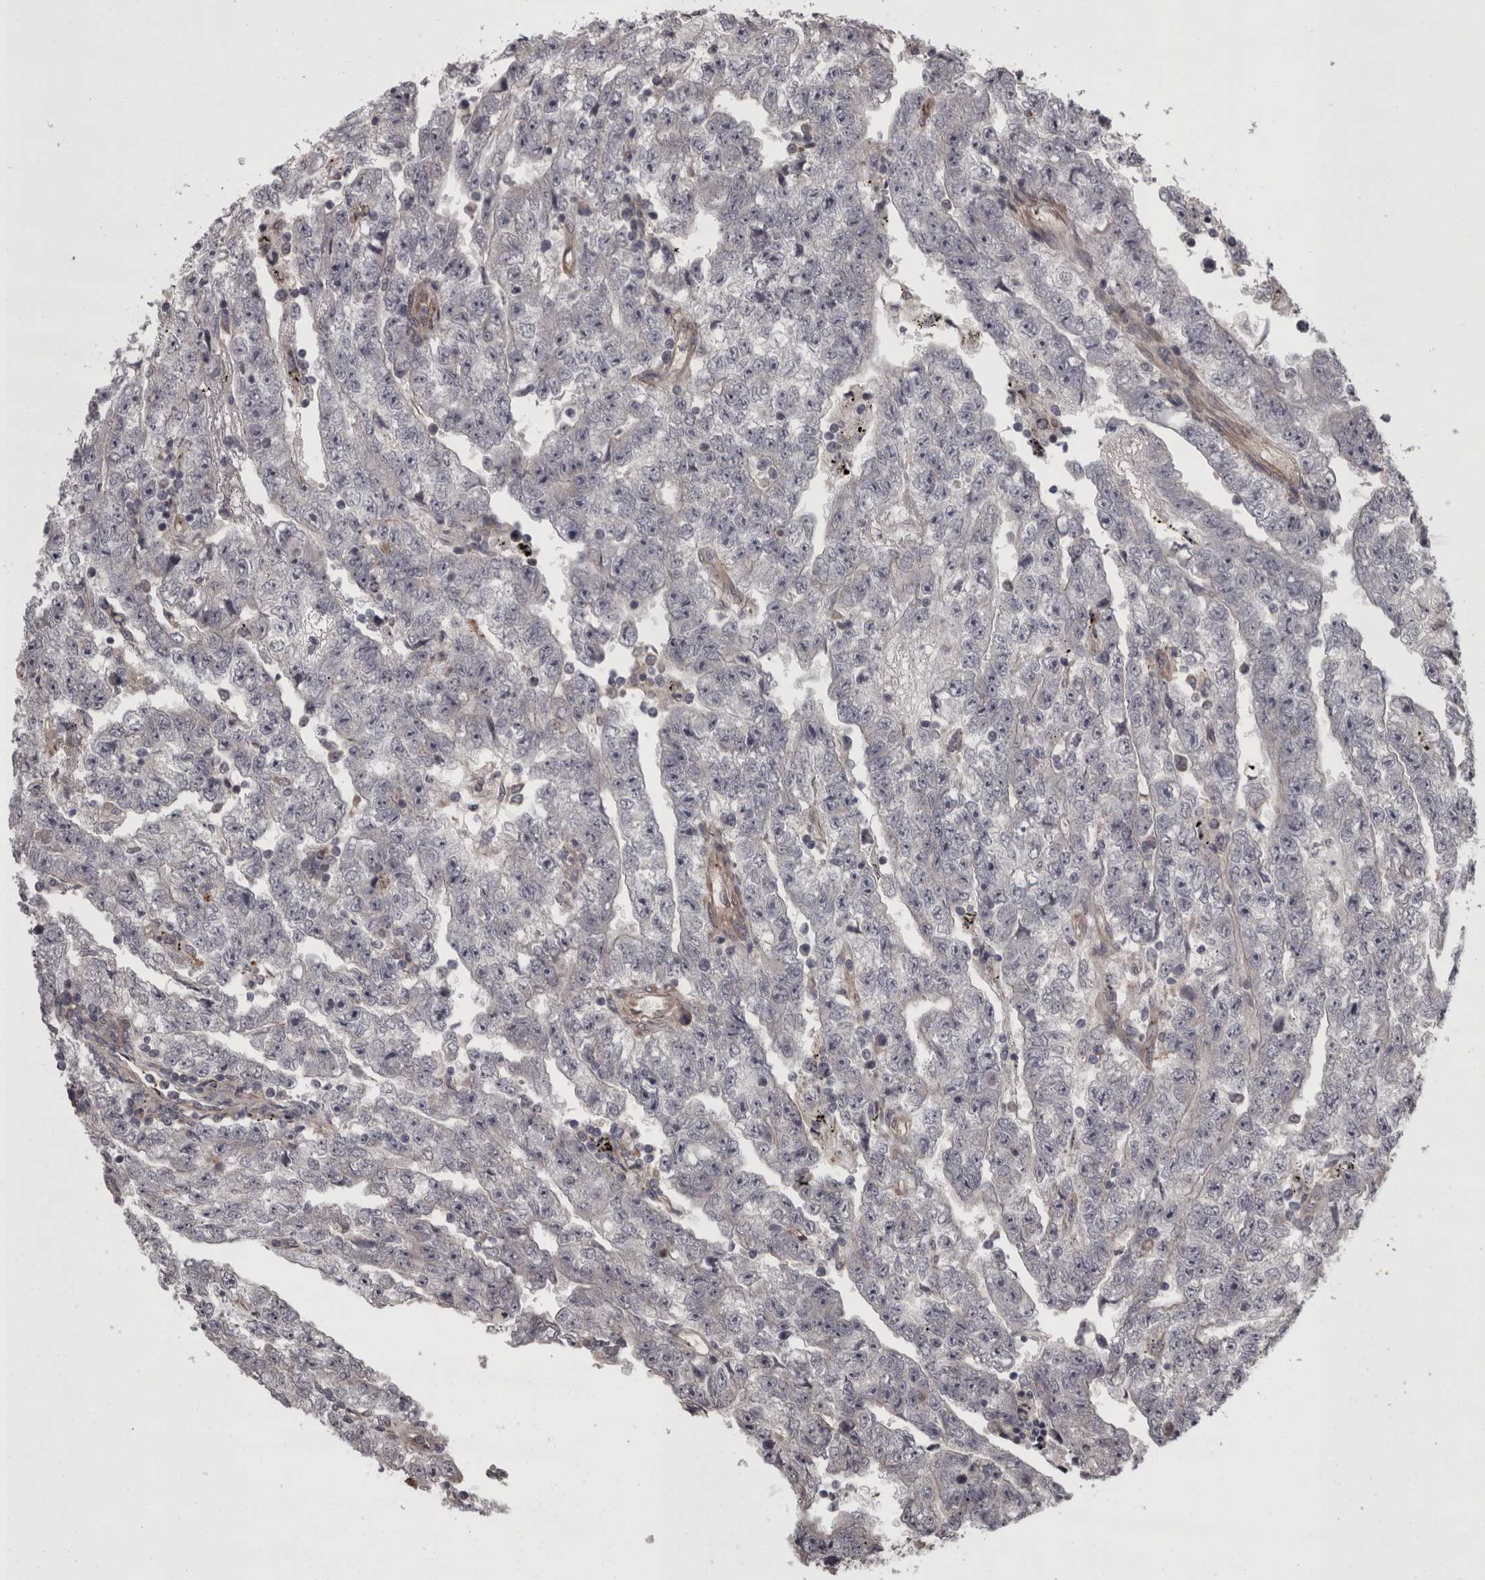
{"staining": {"intensity": "negative", "quantity": "none", "location": "none"}, "tissue": "testis cancer", "cell_type": "Tumor cells", "image_type": "cancer", "snomed": [{"axis": "morphology", "description": "Carcinoma, Embryonal, NOS"}, {"axis": "topography", "description": "Testis"}], "caption": "Immunohistochemistry (IHC) photomicrograph of neoplastic tissue: testis embryonal carcinoma stained with DAB (3,3'-diaminobenzidine) reveals no significant protein positivity in tumor cells.", "gene": "RSU1", "patient": {"sex": "male", "age": 25}}